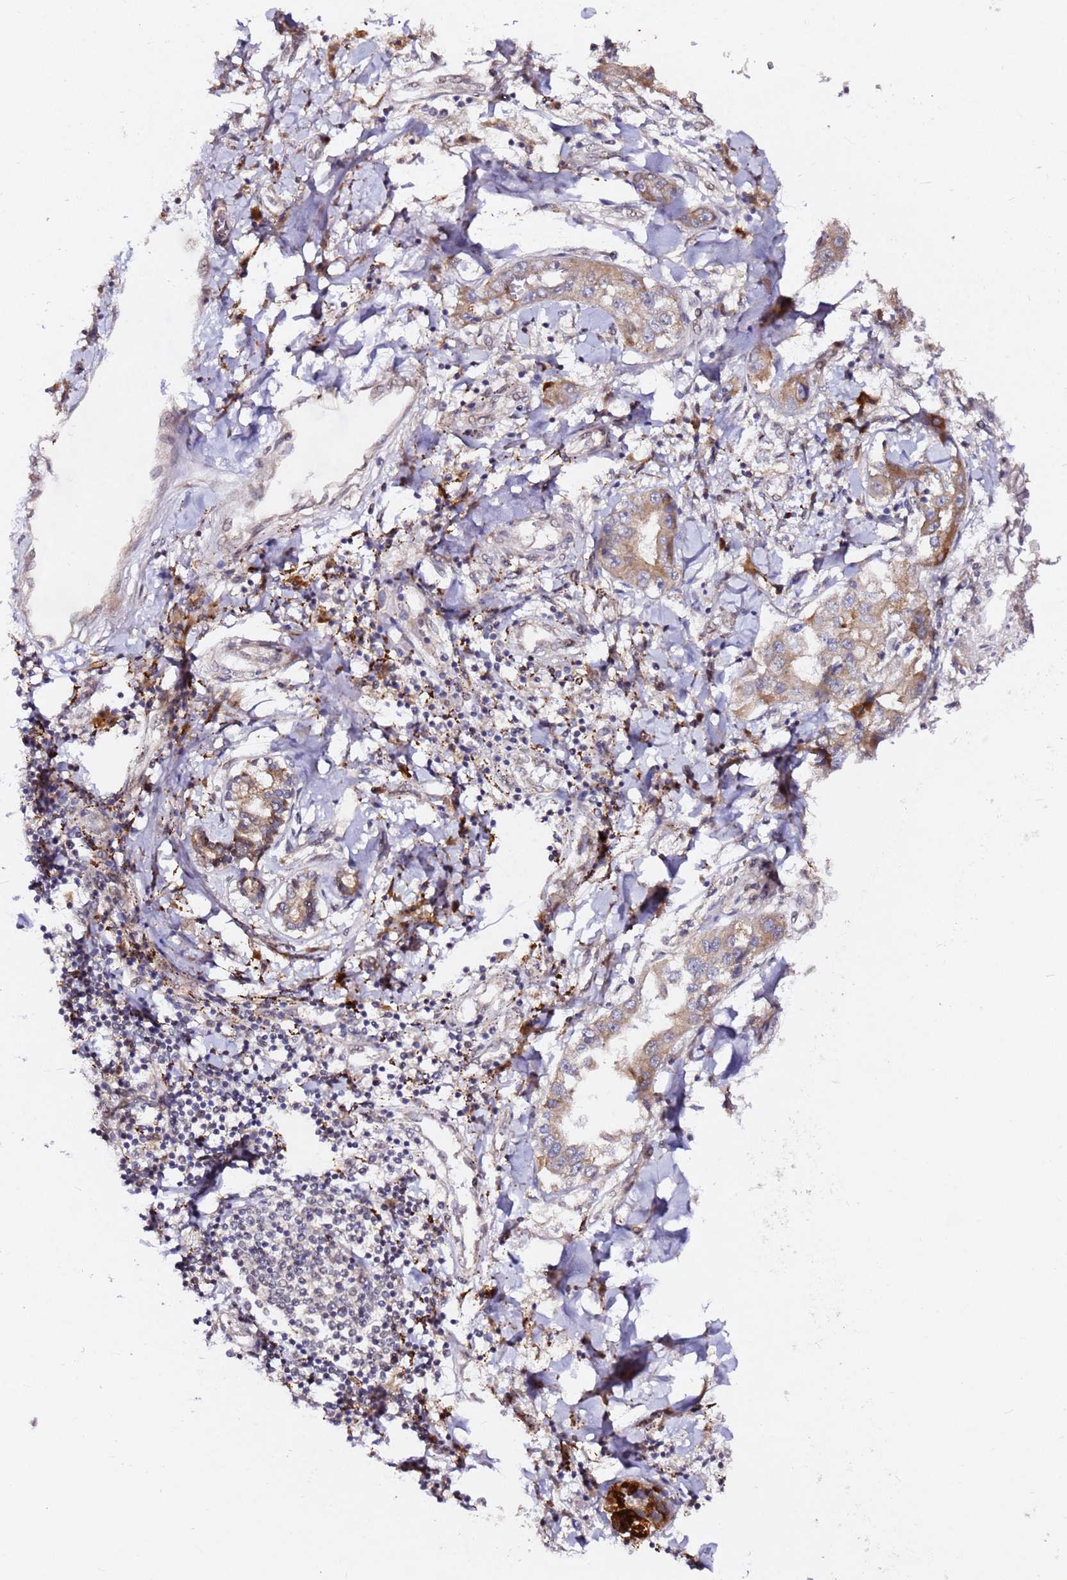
{"staining": {"intensity": "weak", "quantity": ">75%", "location": "cytoplasmic/membranous"}, "tissue": "liver cancer", "cell_type": "Tumor cells", "image_type": "cancer", "snomed": [{"axis": "morphology", "description": "Cholangiocarcinoma"}, {"axis": "topography", "description": "Liver"}], "caption": "This micrograph exhibits liver cholangiocarcinoma stained with immunohistochemistry (IHC) to label a protein in brown. The cytoplasmic/membranous of tumor cells show weak positivity for the protein. Nuclei are counter-stained blue.", "gene": "ALG11", "patient": {"sex": "male", "age": 59}}